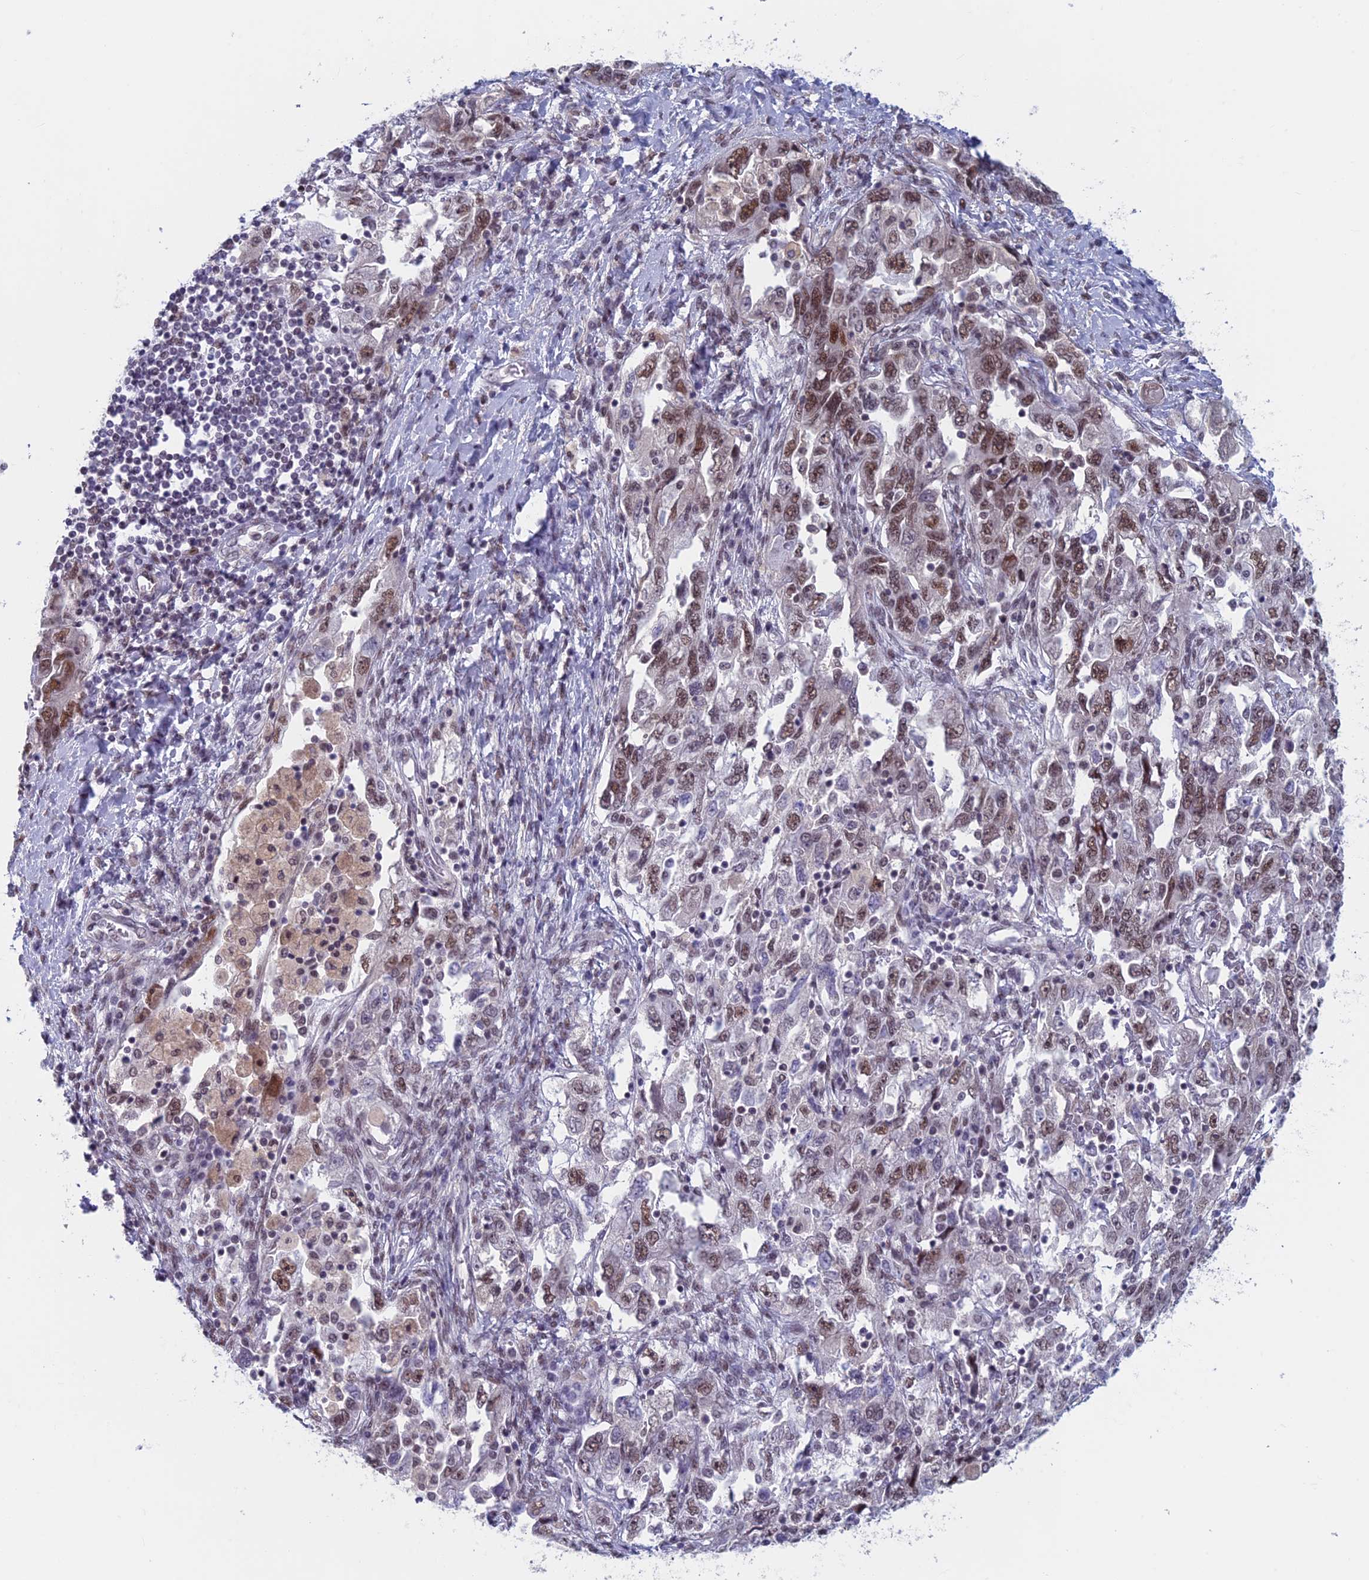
{"staining": {"intensity": "moderate", "quantity": ">75%", "location": "nuclear"}, "tissue": "ovarian cancer", "cell_type": "Tumor cells", "image_type": "cancer", "snomed": [{"axis": "morphology", "description": "Carcinoma, NOS"}, {"axis": "morphology", "description": "Cystadenocarcinoma, serous, NOS"}, {"axis": "topography", "description": "Ovary"}], "caption": "Moderate nuclear staining for a protein is present in approximately >75% of tumor cells of carcinoma (ovarian) using immunohistochemistry.", "gene": "ASH2L", "patient": {"sex": "female", "age": 69}}